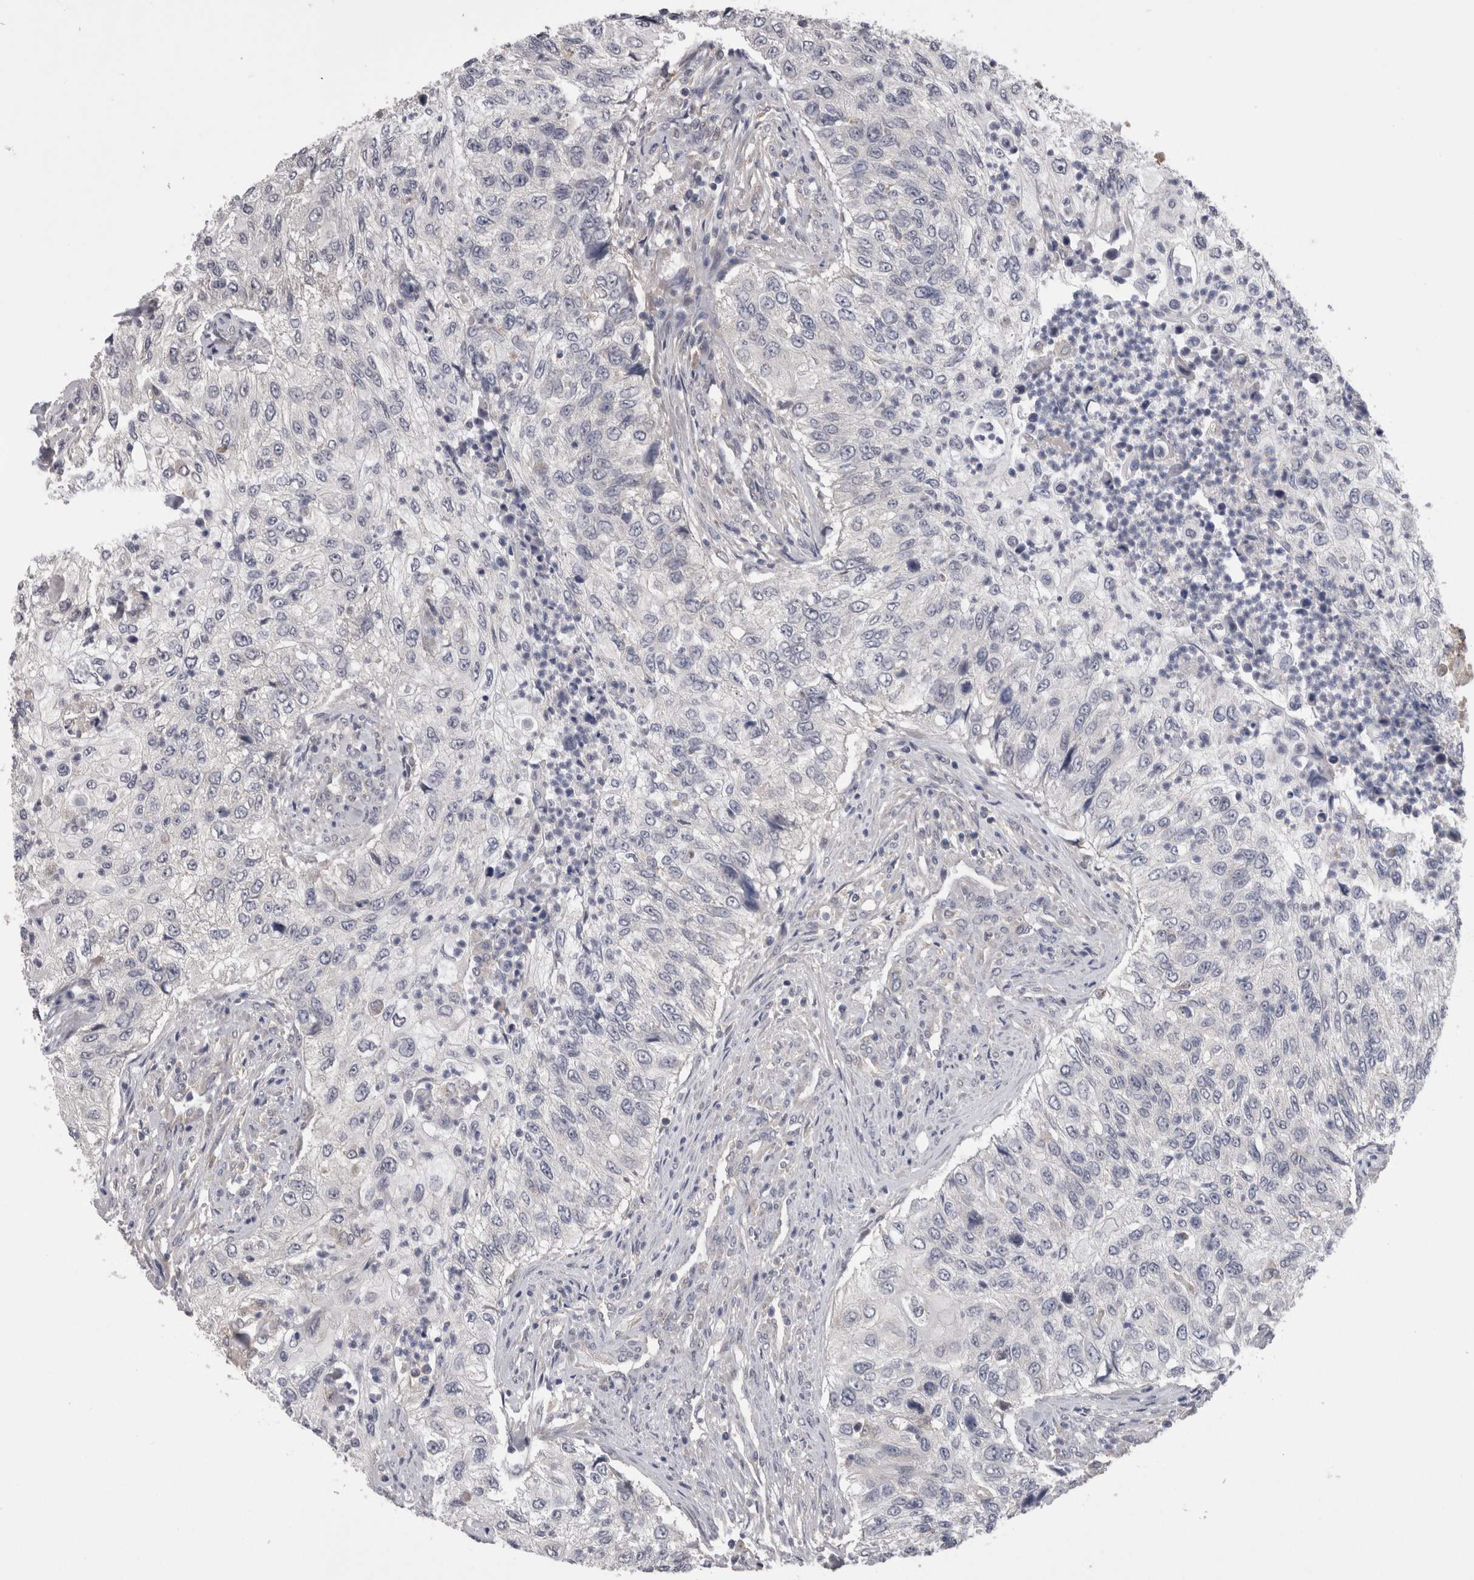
{"staining": {"intensity": "negative", "quantity": "none", "location": "none"}, "tissue": "urothelial cancer", "cell_type": "Tumor cells", "image_type": "cancer", "snomed": [{"axis": "morphology", "description": "Urothelial carcinoma, High grade"}, {"axis": "topography", "description": "Urinary bladder"}], "caption": "IHC photomicrograph of neoplastic tissue: human urothelial carcinoma (high-grade) stained with DAB (3,3'-diaminobenzidine) shows no significant protein expression in tumor cells.", "gene": "DCTN6", "patient": {"sex": "female", "age": 60}}